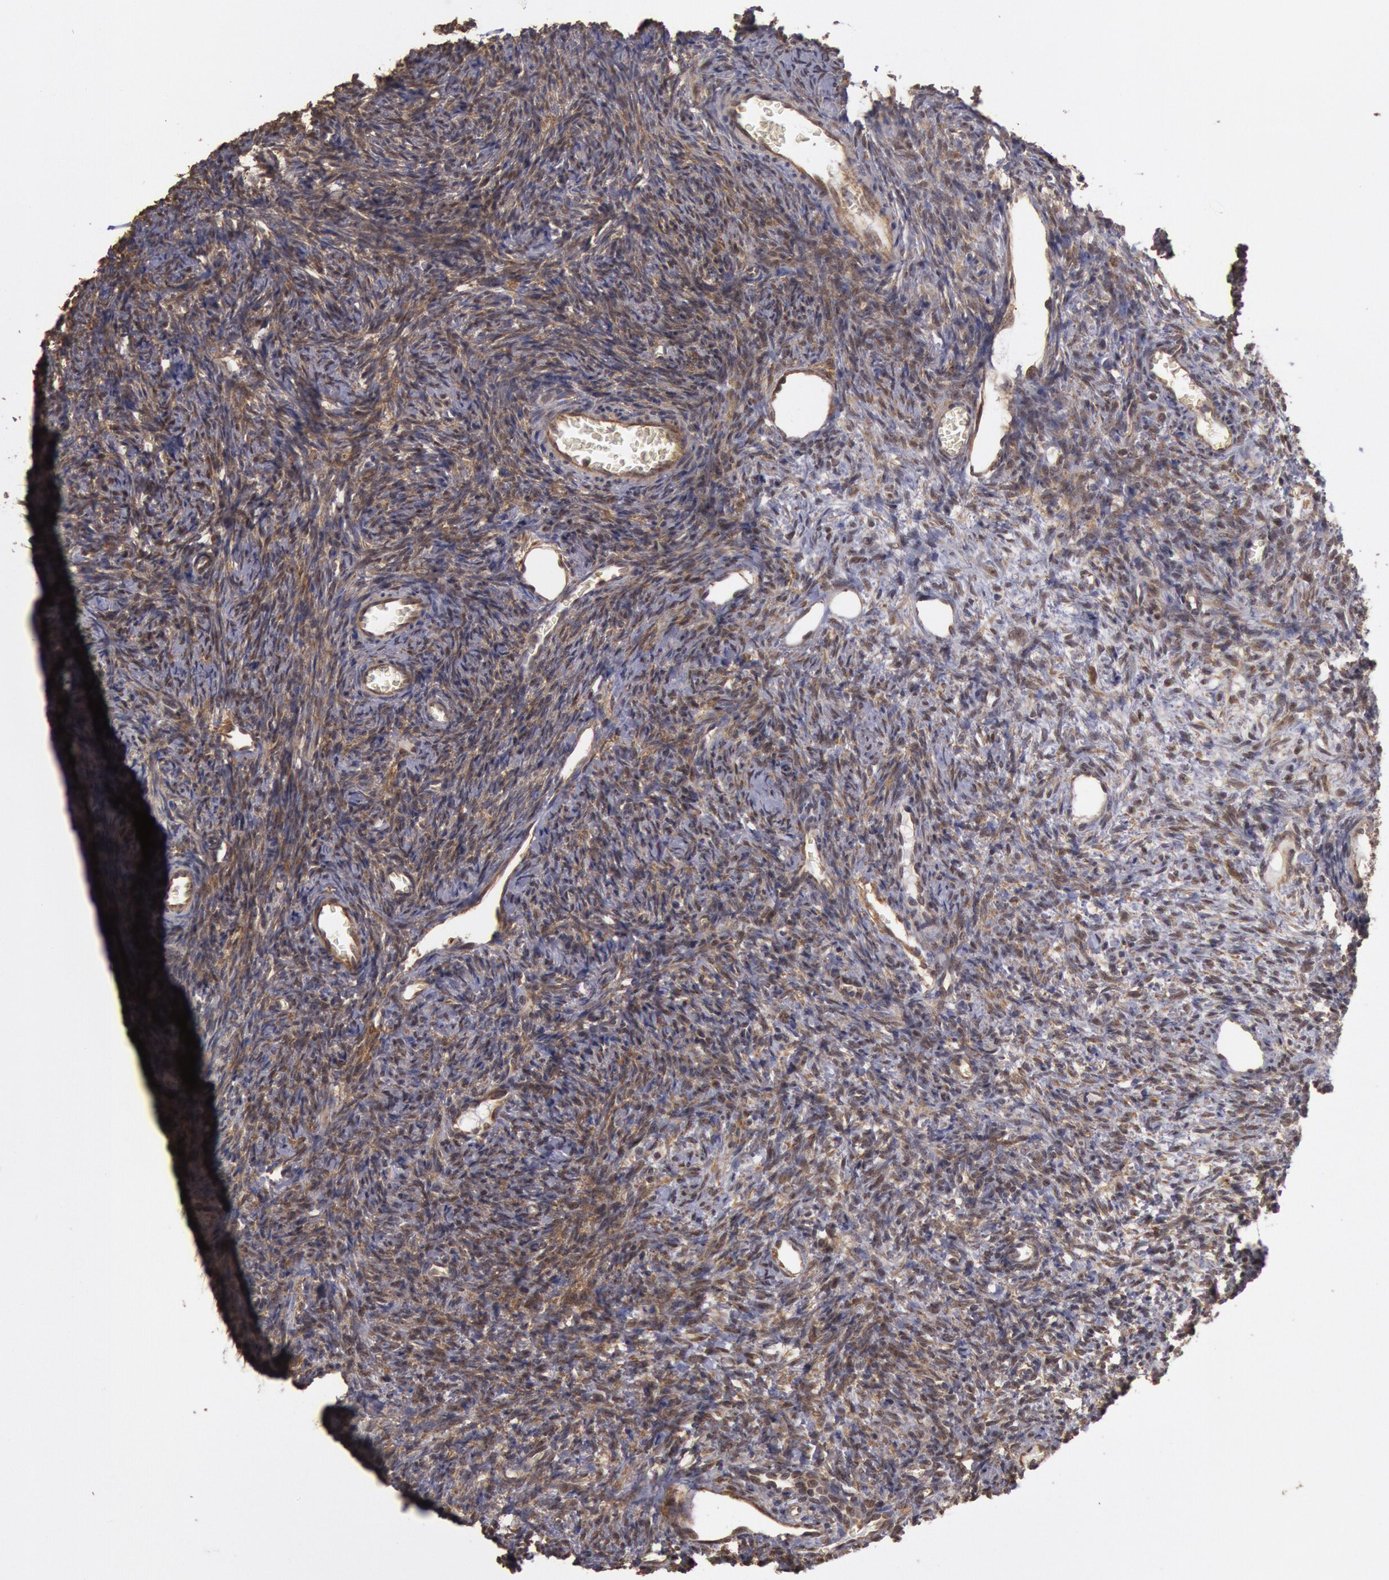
{"staining": {"intensity": "weak", "quantity": ">75%", "location": "cytoplasmic/membranous"}, "tissue": "ovary", "cell_type": "Follicle cells", "image_type": "normal", "snomed": [{"axis": "morphology", "description": "Normal tissue, NOS"}, {"axis": "topography", "description": "Ovary"}], "caption": "Follicle cells demonstrate low levels of weak cytoplasmic/membranous staining in approximately >75% of cells in benign ovary. (DAB (3,3'-diaminobenzidine) = brown stain, brightfield microscopy at high magnification).", "gene": "USP14", "patient": {"sex": "female", "age": 27}}